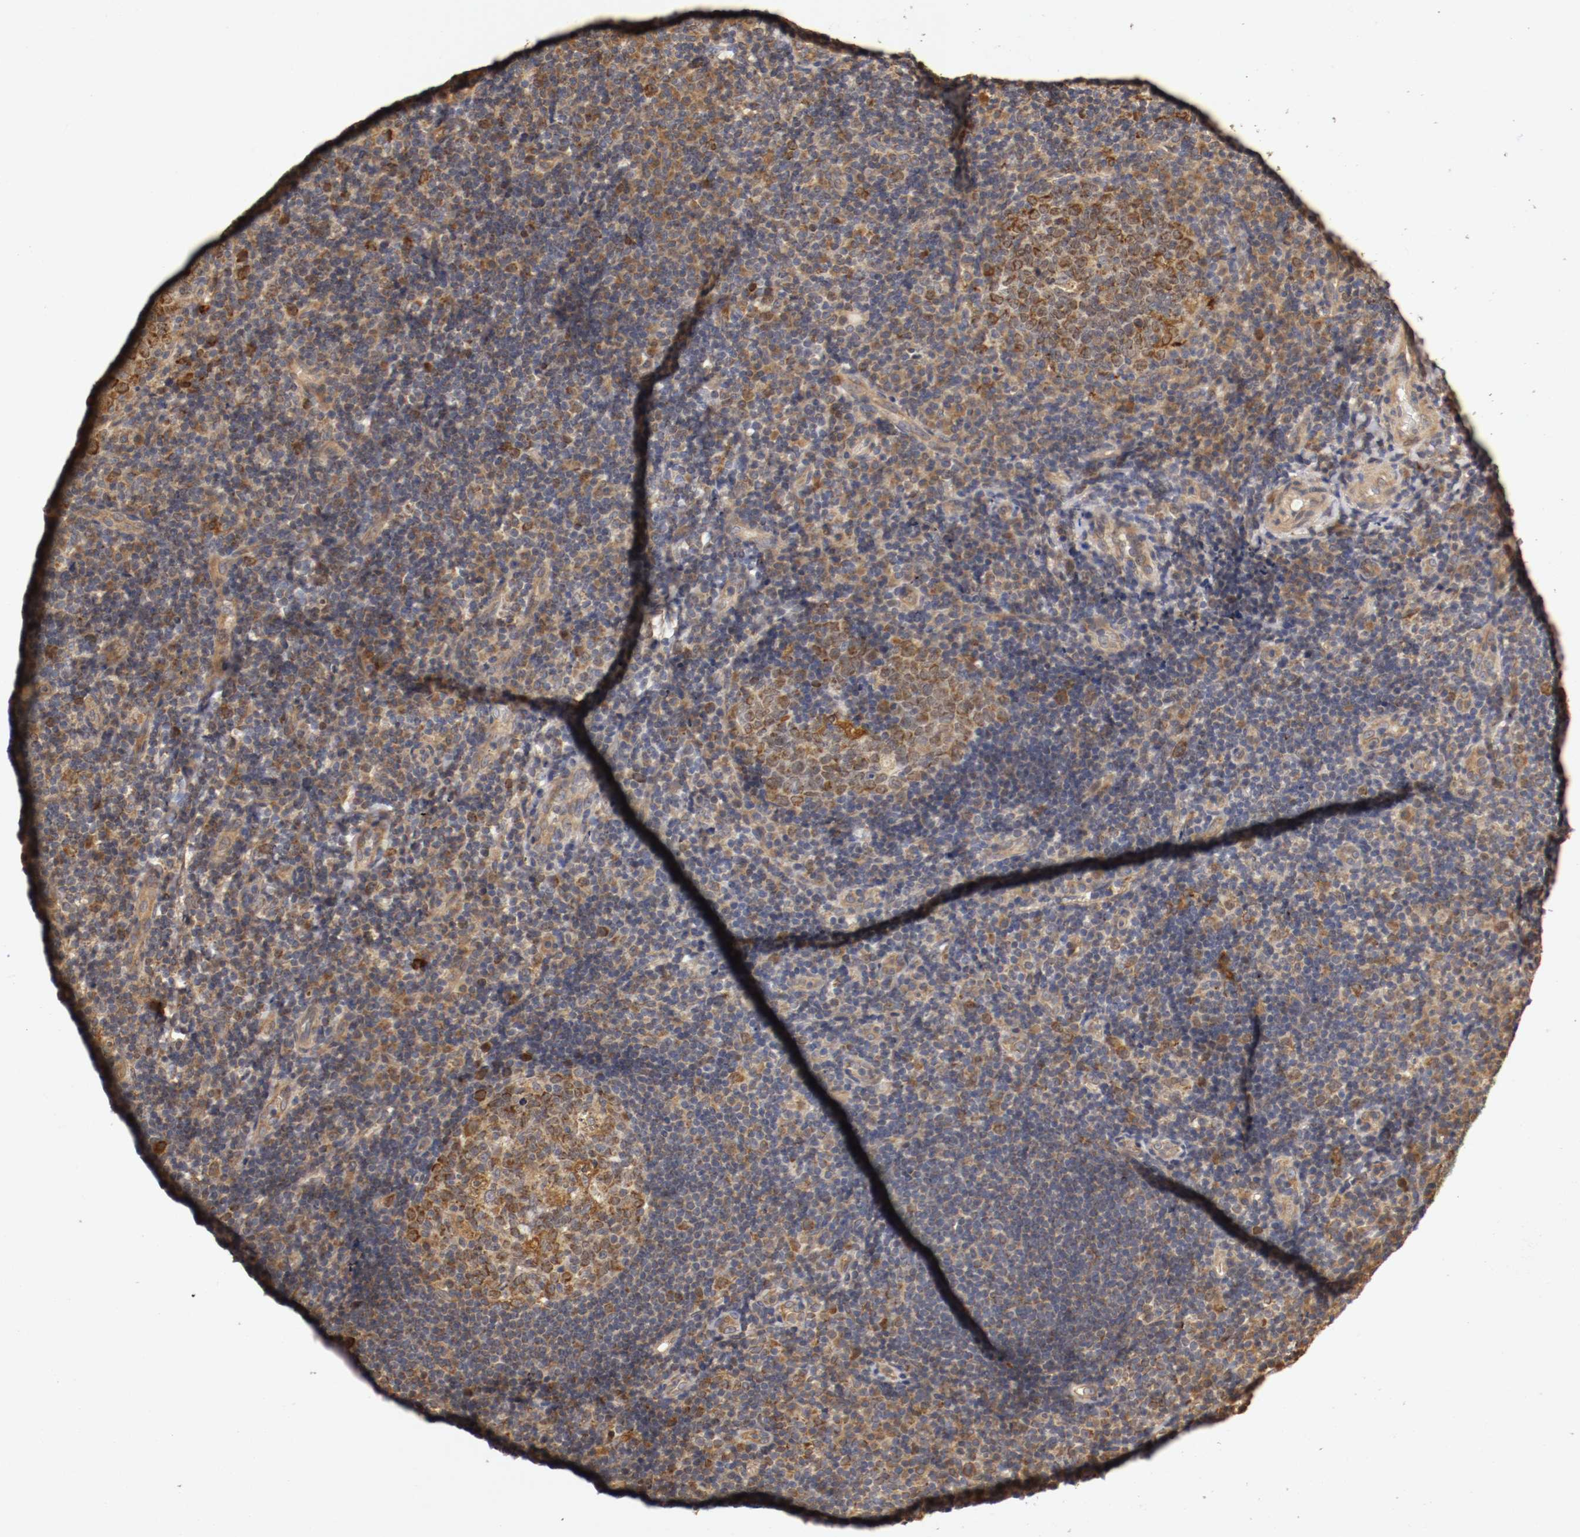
{"staining": {"intensity": "strong", "quantity": ">75%", "location": "cytoplasmic/membranous"}, "tissue": "tonsil", "cell_type": "Germinal center cells", "image_type": "normal", "snomed": [{"axis": "morphology", "description": "Normal tissue, NOS"}, {"axis": "topography", "description": "Tonsil"}], "caption": "A histopathology image of tonsil stained for a protein shows strong cytoplasmic/membranous brown staining in germinal center cells. The protein is stained brown, and the nuclei are stained in blue (DAB IHC with brightfield microscopy, high magnification).", "gene": "VEZT", "patient": {"sex": "female", "age": 40}}